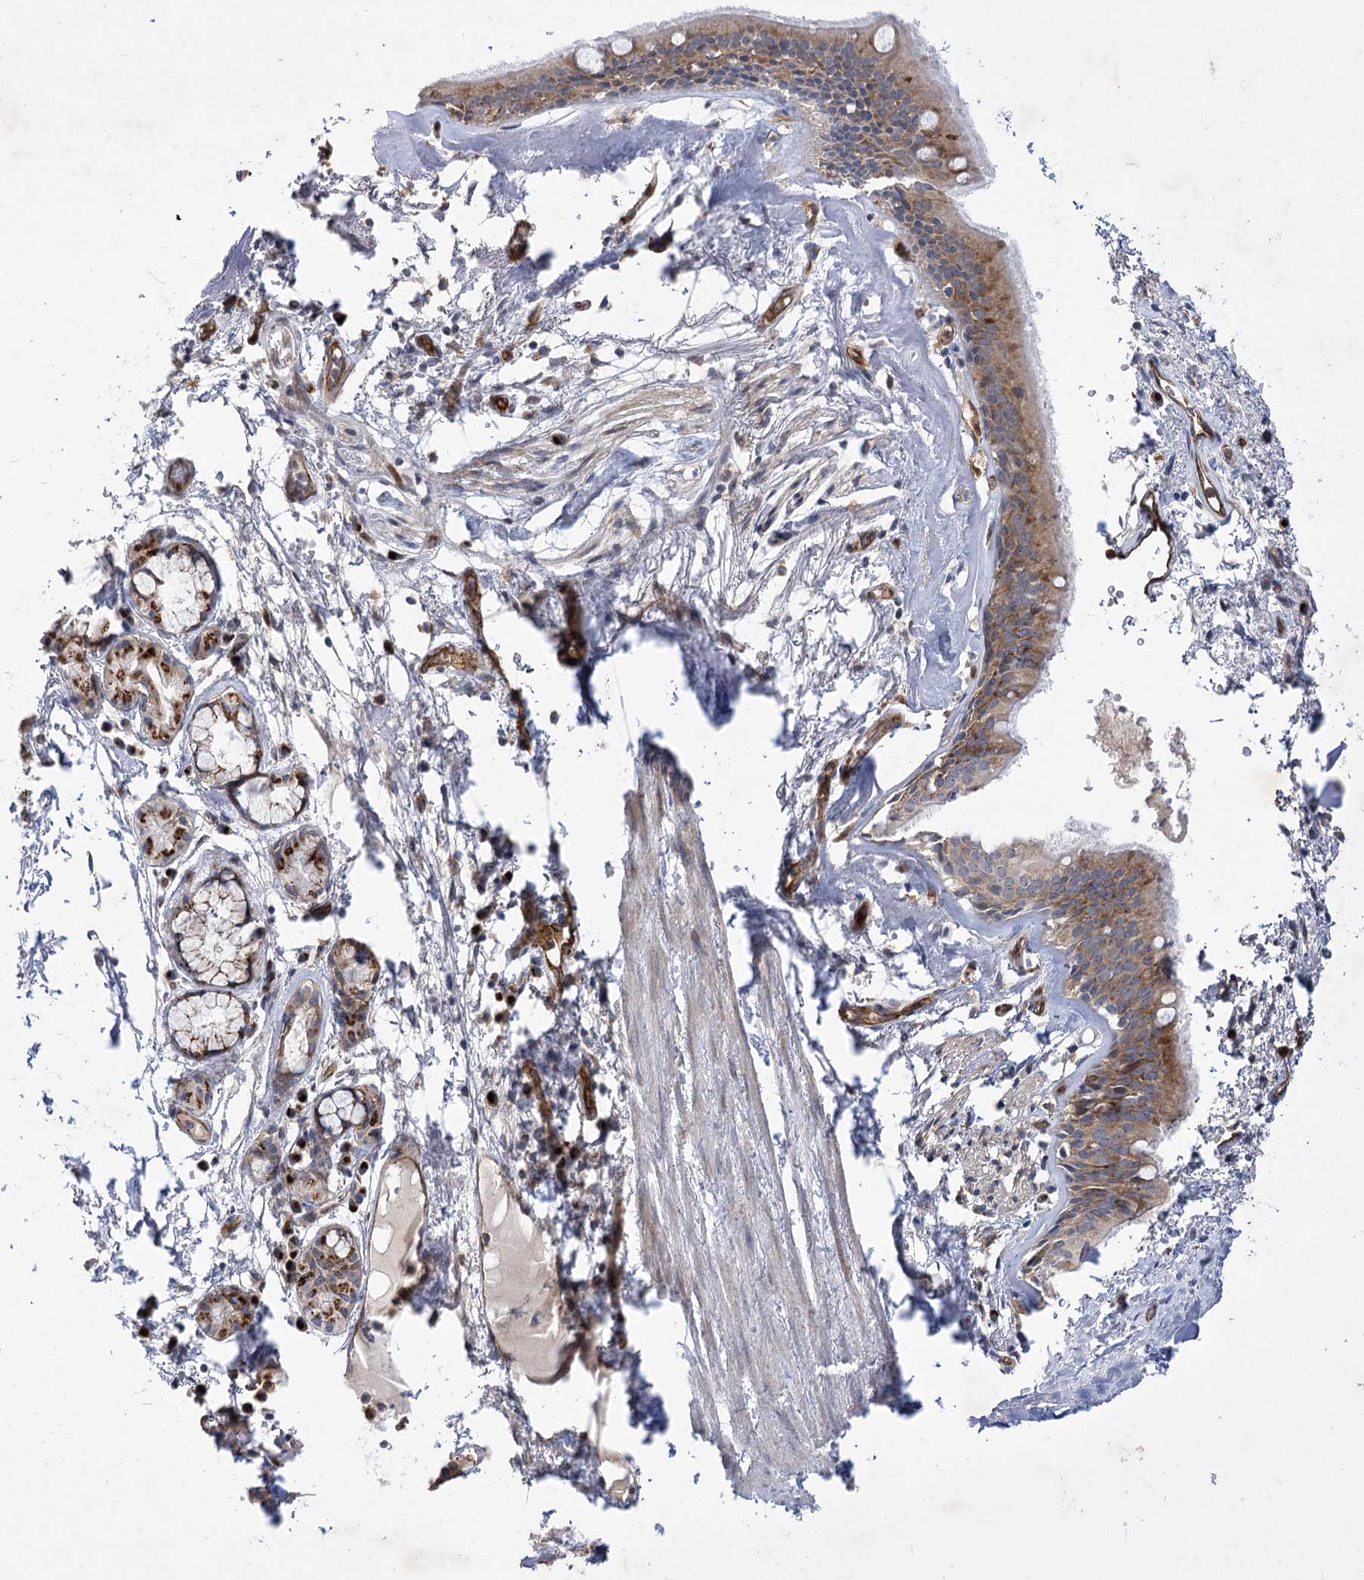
{"staining": {"intensity": "negative", "quantity": "none", "location": "none"}, "tissue": "adipose tissue", "cell_type": "Adipocytes", "image_type": "normal", "snomed": [{"axis": "morphology", "description": "Normal tissue, NOS"}, {"axis": "topography", "description": "Cartilage tissue"}], "caption": "IHC of benign human adipose tissue demonstrates no positivity in adipocytes.", "gene": "ARHGAP31", "patient": {"sex": "female", "age": 63}}